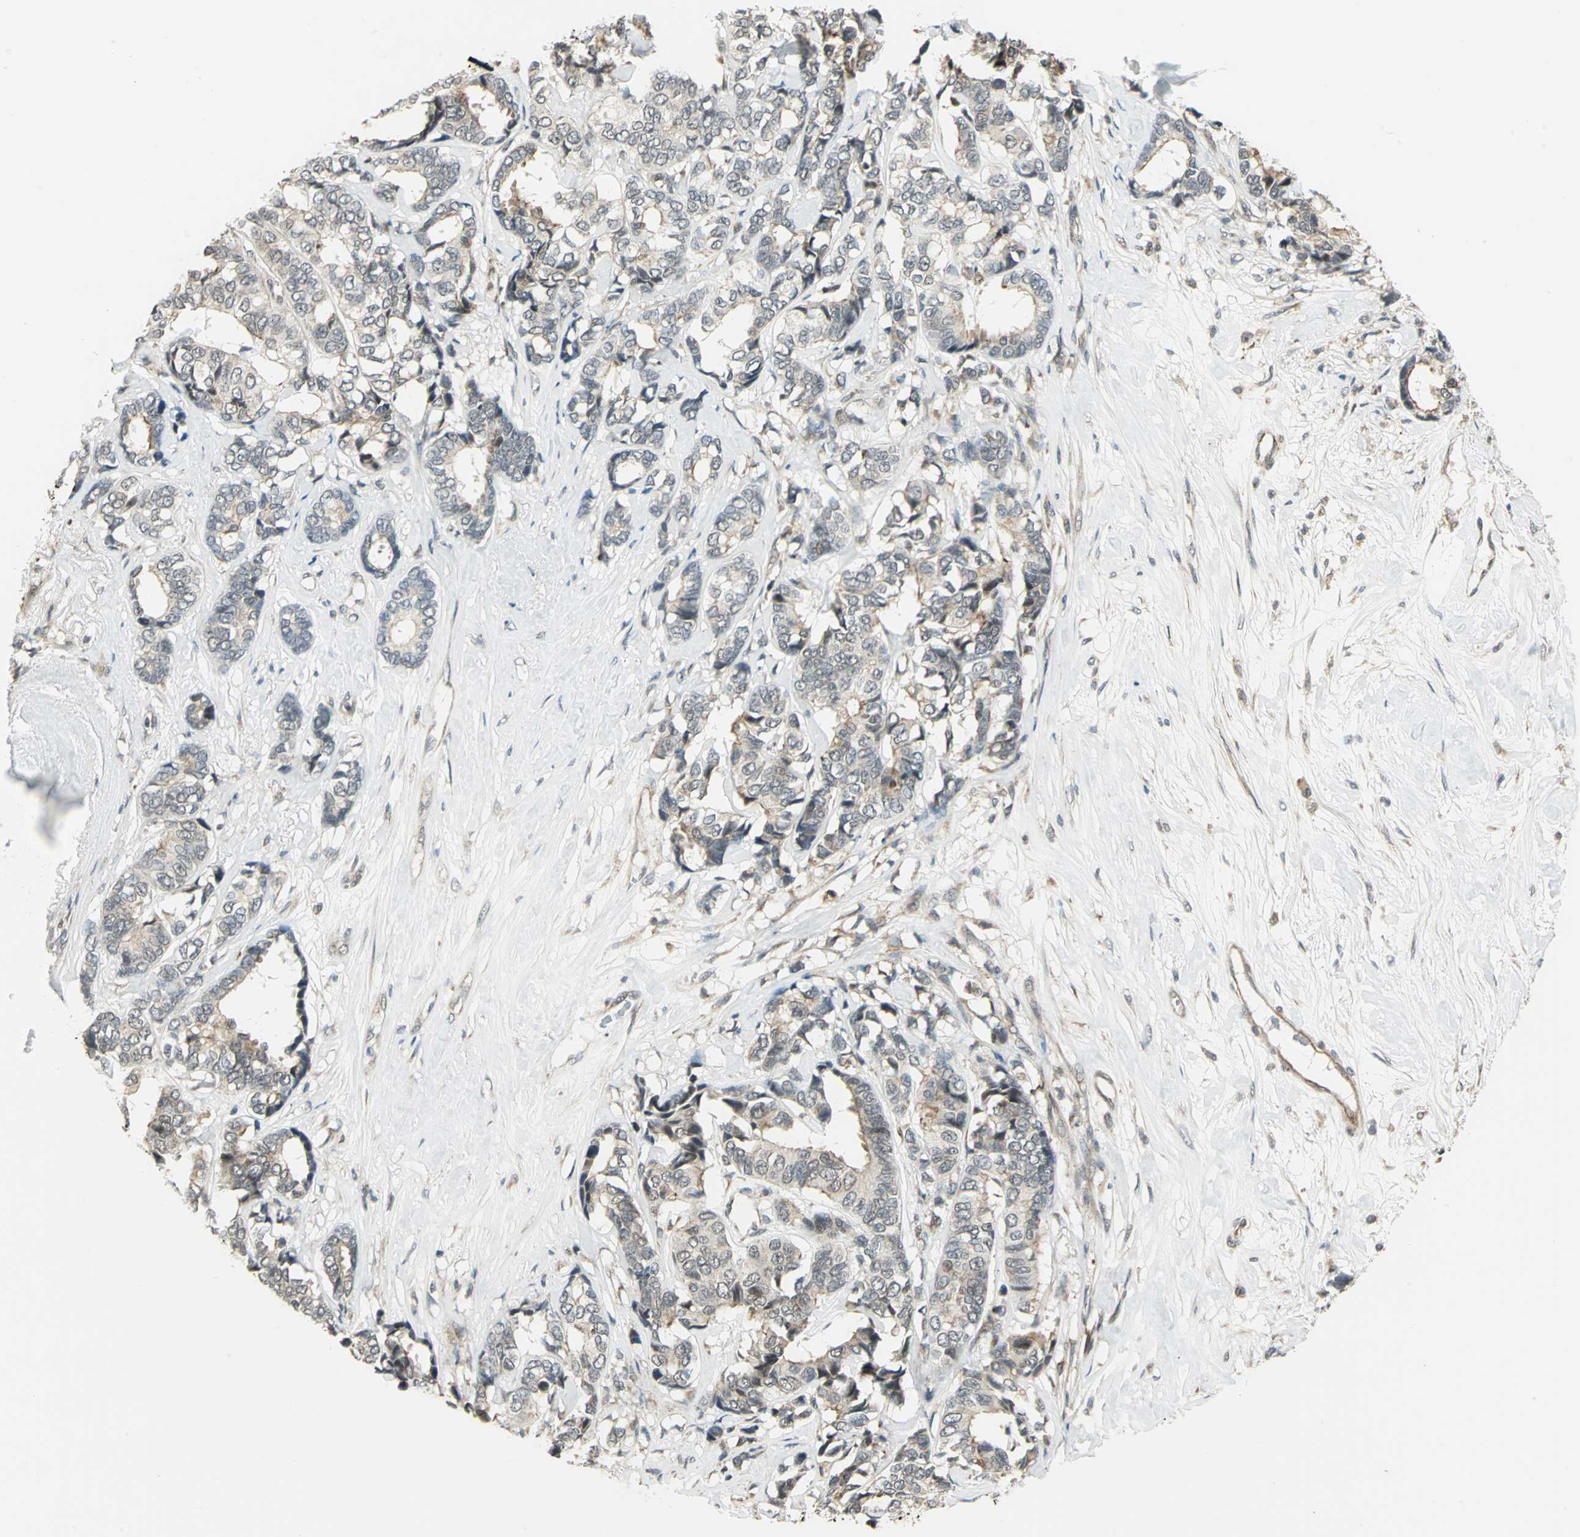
{"staining": {"intensity": "weak", "quantity": "25%-75%", "location": "cytoplasmic/membranous"}, "tissue": "breast cancer", "cell_type": "Tumor cells", "image_type": "cancer", "snomed": [{"axis": "morphology", "description": "Duct carcinoma"}, {"axis": "topography", "description": "Breast"}], "caption": "Breast intraductal carcinoma tissue reveals weak cytoplasmic/membranous positivity in approximately 25%-75% of tumor cells", "gene": "PLAGL2", "patient": {"sex": "female", "age": 87}}